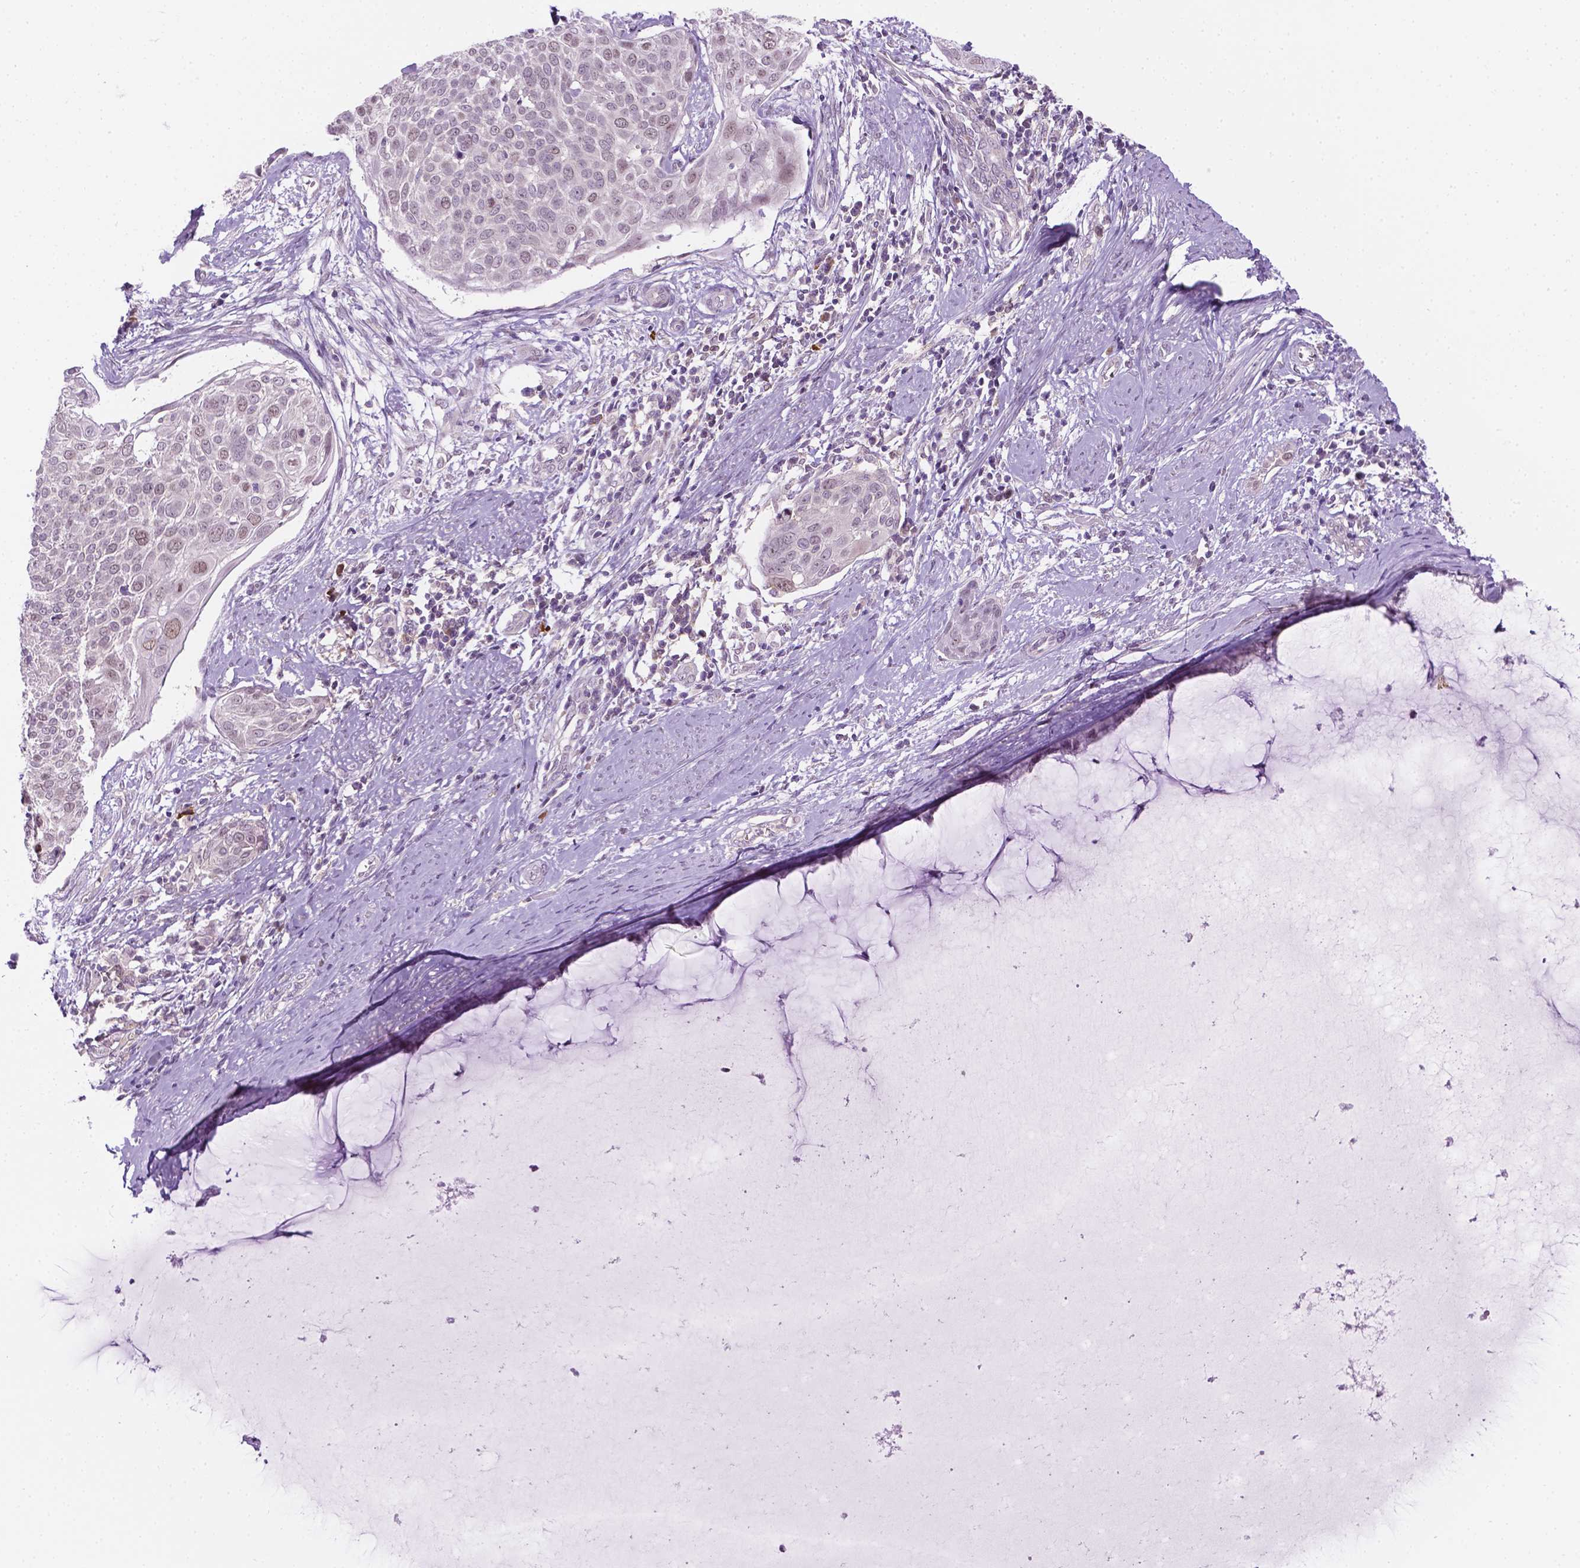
{"staining": {"intensity": "weak", "quantity": "<25%", "location": "nuclear"}, "tissue": "cervical cancer", "cell_type": "Tumor cells", "image_type": "cancer", "snomed": [{"axis": "morphology", "description": "Squamous cell carcinoma, NOS"}, {"axis": "topography", "description": "Cervix"}], "caption": "The photomicrograph exhibits no staining of tumor cells in cervical cancer (squamous cell carcinoma). The staining is performed using DAB (3,3'-diaminobenzidine) brown chromogen with nuclei counter-stained in using hematoxylin.", "gene": "DENND4A", "patient": {"sex": "female", "age": 39}}